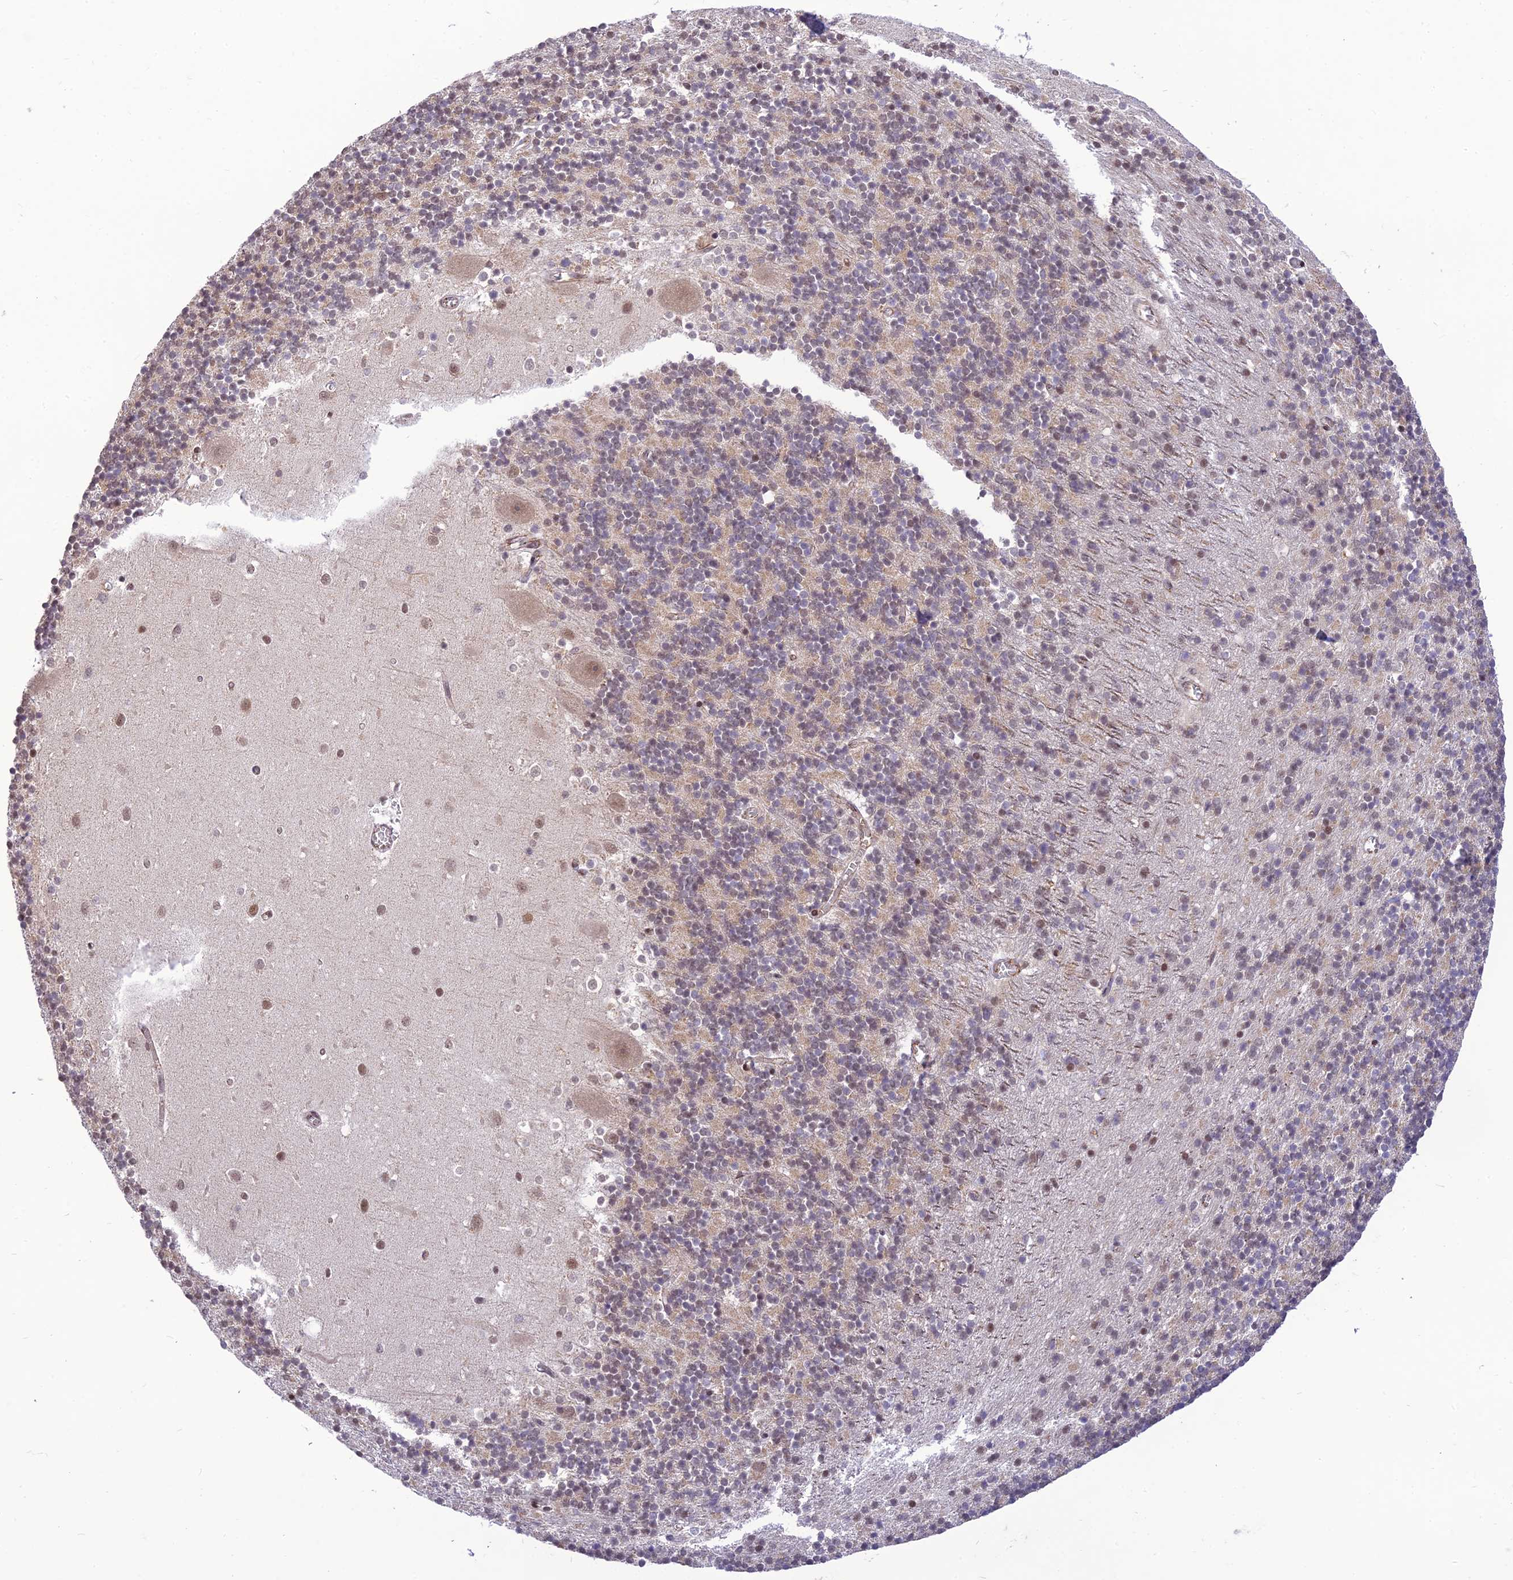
{"staining": {"intensity": "weak", "quantity": "25%-75%", "location": "cytoplasmic/membranous,nuclear"}, "tissue": "cerebellum", "cell_type": "Cells in granular layer", "image_type": "normal", "snomed": [{"axis": "morphology", "description": "Normal tissue, NOS"}, {"axis": "topography", "description": "Cerebellum"}], "caption": "This histopathology image exhibits immunohistochemistry staining of benign cerebellum, with low weak cytoplasmic/membranous,nuclear positivity in about 25%-75% of cells in granular layer.", "gene": "MICOS13", "patient": {"sex": "male", "age": 54}}